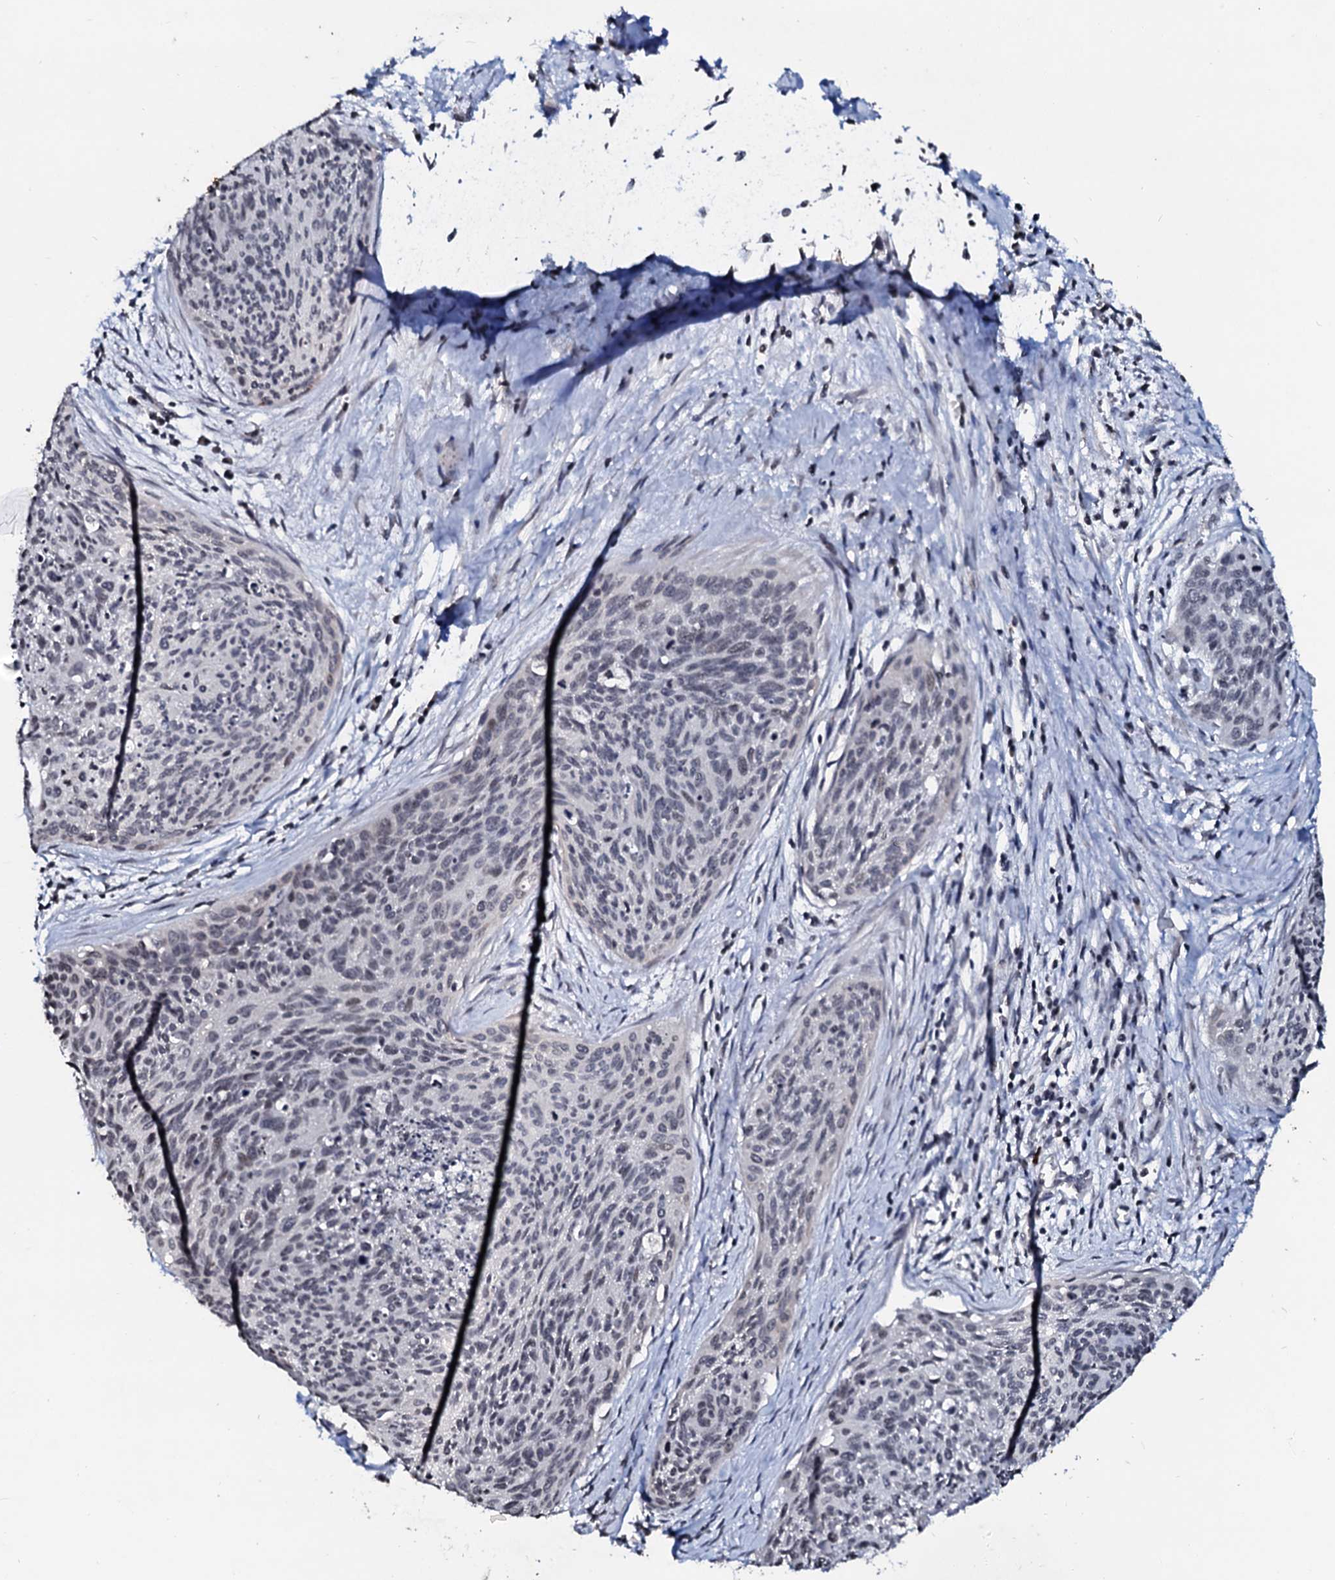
{"staining": {"intensity": "weak", "quantity": "<25%", "location": "nuclear"}, "tissue": "cervical cancer", "cell_type": "Tumor cells", "image_type": "cancer", "snomed": [{"axis": "morphology", "description": "Squamous cell carcinoma, NOS"}, {"axis": "topography", "description": "Cervix"}], "caption": "A photomicrograph of squamous cell carcinoma (cervical) stained for a protein displays no brown staining in tumor cells.", "gene": "LSM11", "patient": {"sex": "female", "age": 55}}